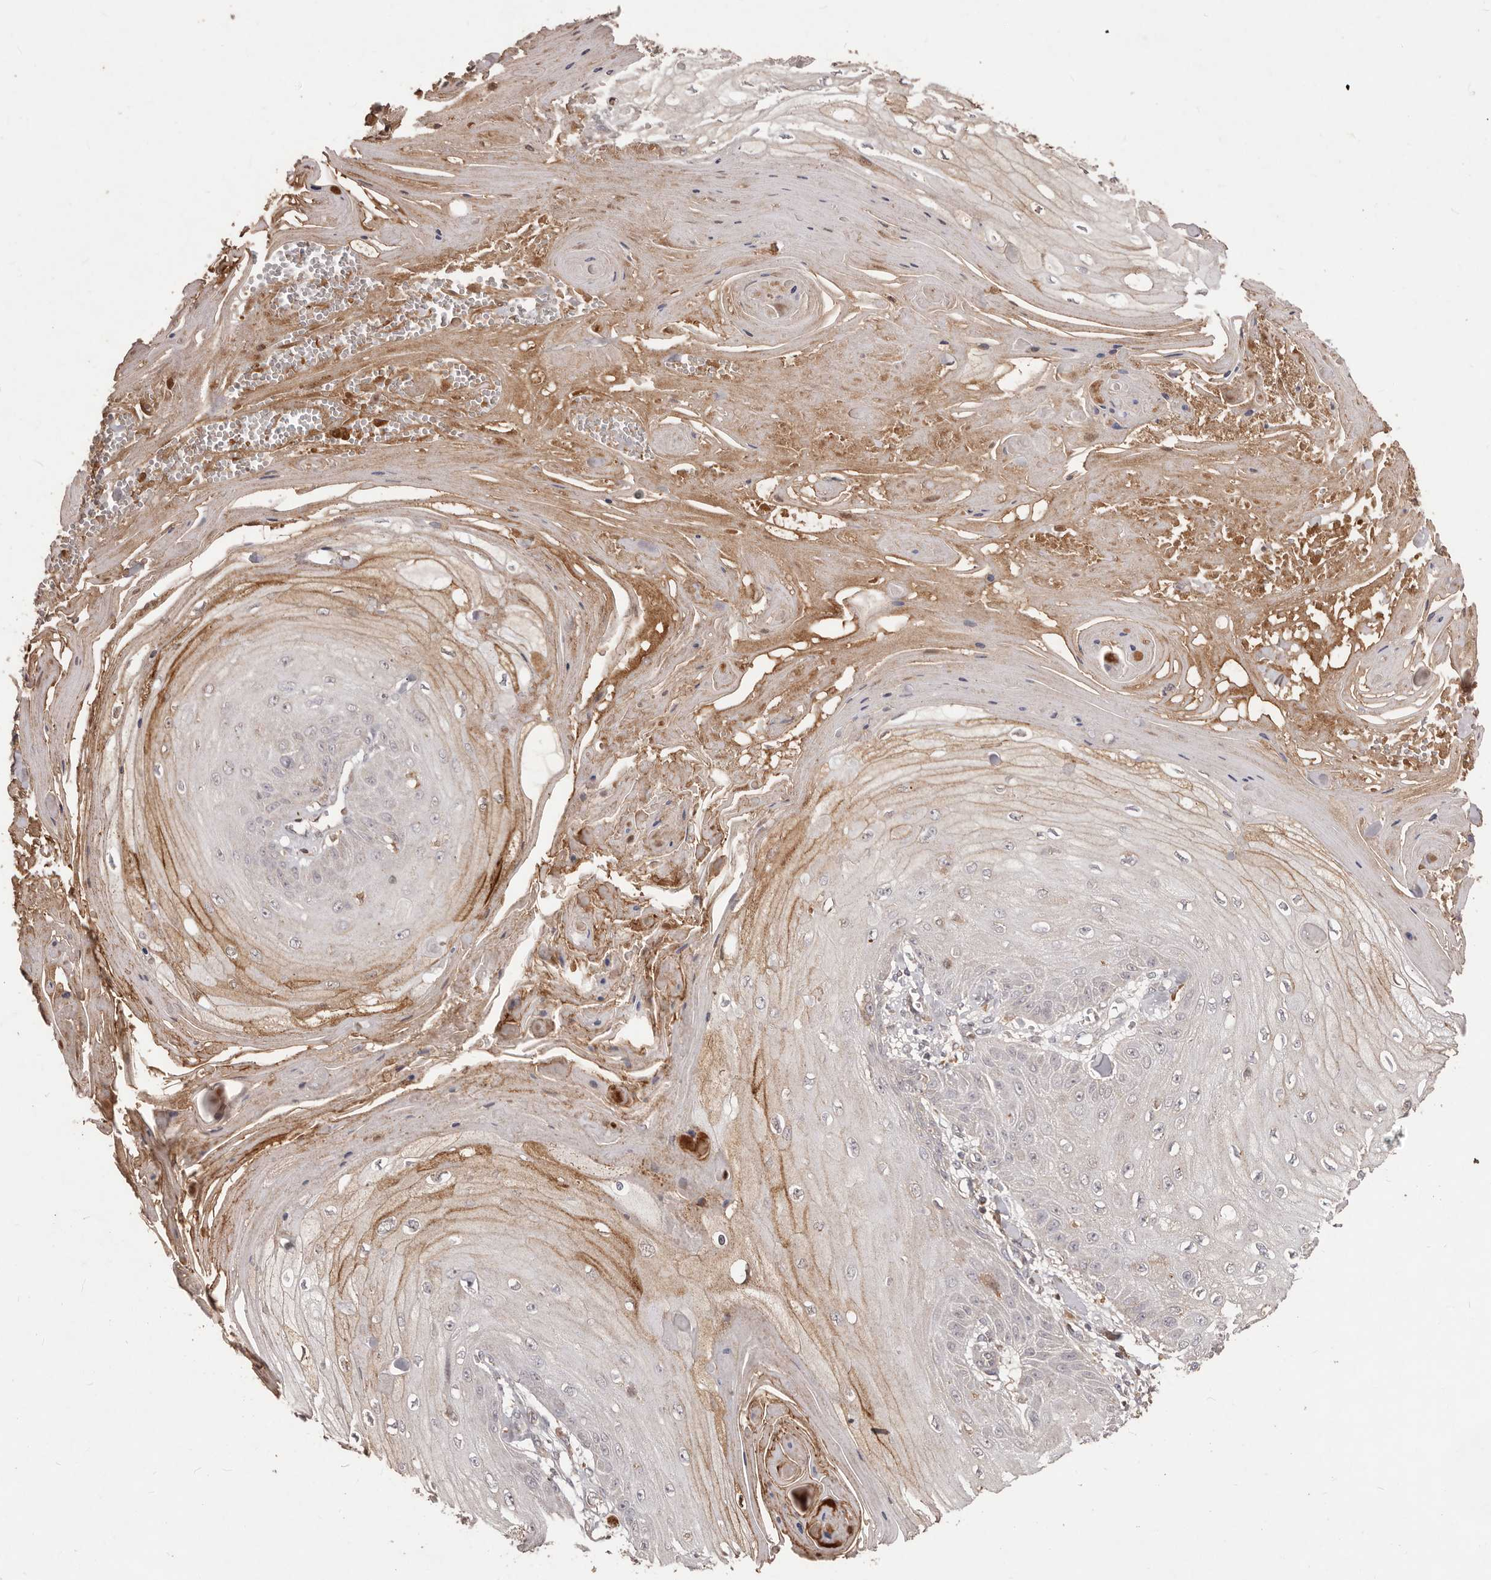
{"staining": {"intensity": "negative", "quantity": "none", "location": "none"}, "tissue": "skin cancer", "cell_type": "Tumor cells", "image_type": "cancer", "snomed": [{"axis": "morphology", "description": "Squamous cell carcinoma, NOS"}, {"axis": "topography", "description": "Skin"}], "caption": "This is an IHC image of skin squamous cell carcinoma. There is no positivity in tumor cells.", "gene": "PRSS27", "patient": {"sex": "male", "age": 74}}